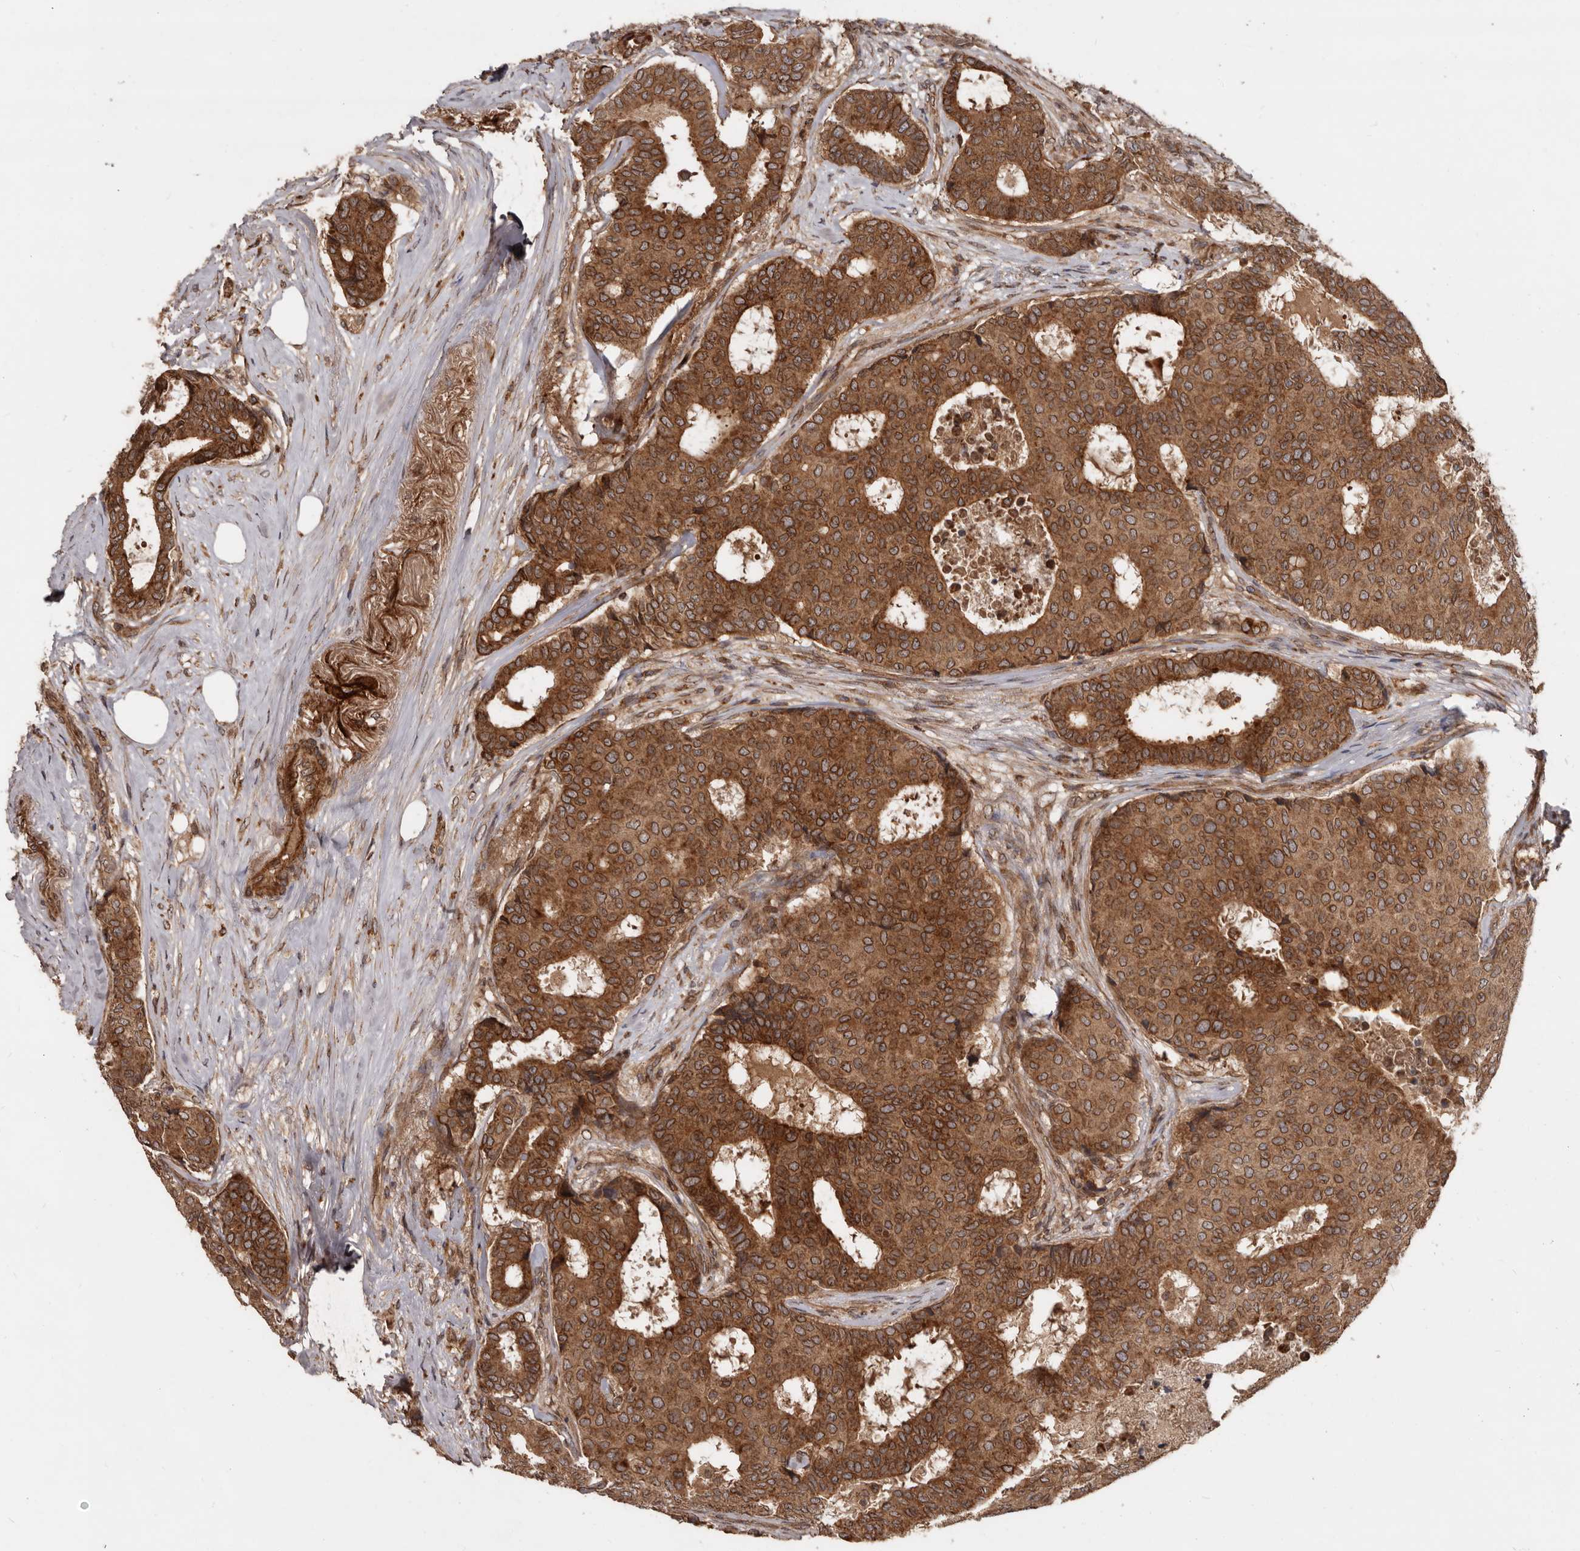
{"staining": {"intensity": "moderate", "quantity": ">75%", "location": "cytoplasmic/membranous"}, "tissue": "breast cancer", "cell_type": "Tumor cells", "image_type": "cancer", "snomed": [{"axis": "morphology", "description": "Duct carcinoma"}, {"axis": "topography", "description": "Breast"}], "caption": "DAB (3,3'-diaminobenzidine) immunohistochemical staining of intraductal carcinoma (breast) shows moderate cytoplasmic/membranous protein expression in about >75% of tumor cells.", "gene": "STK36", "patient": {"sex": "female", "age": 75}}